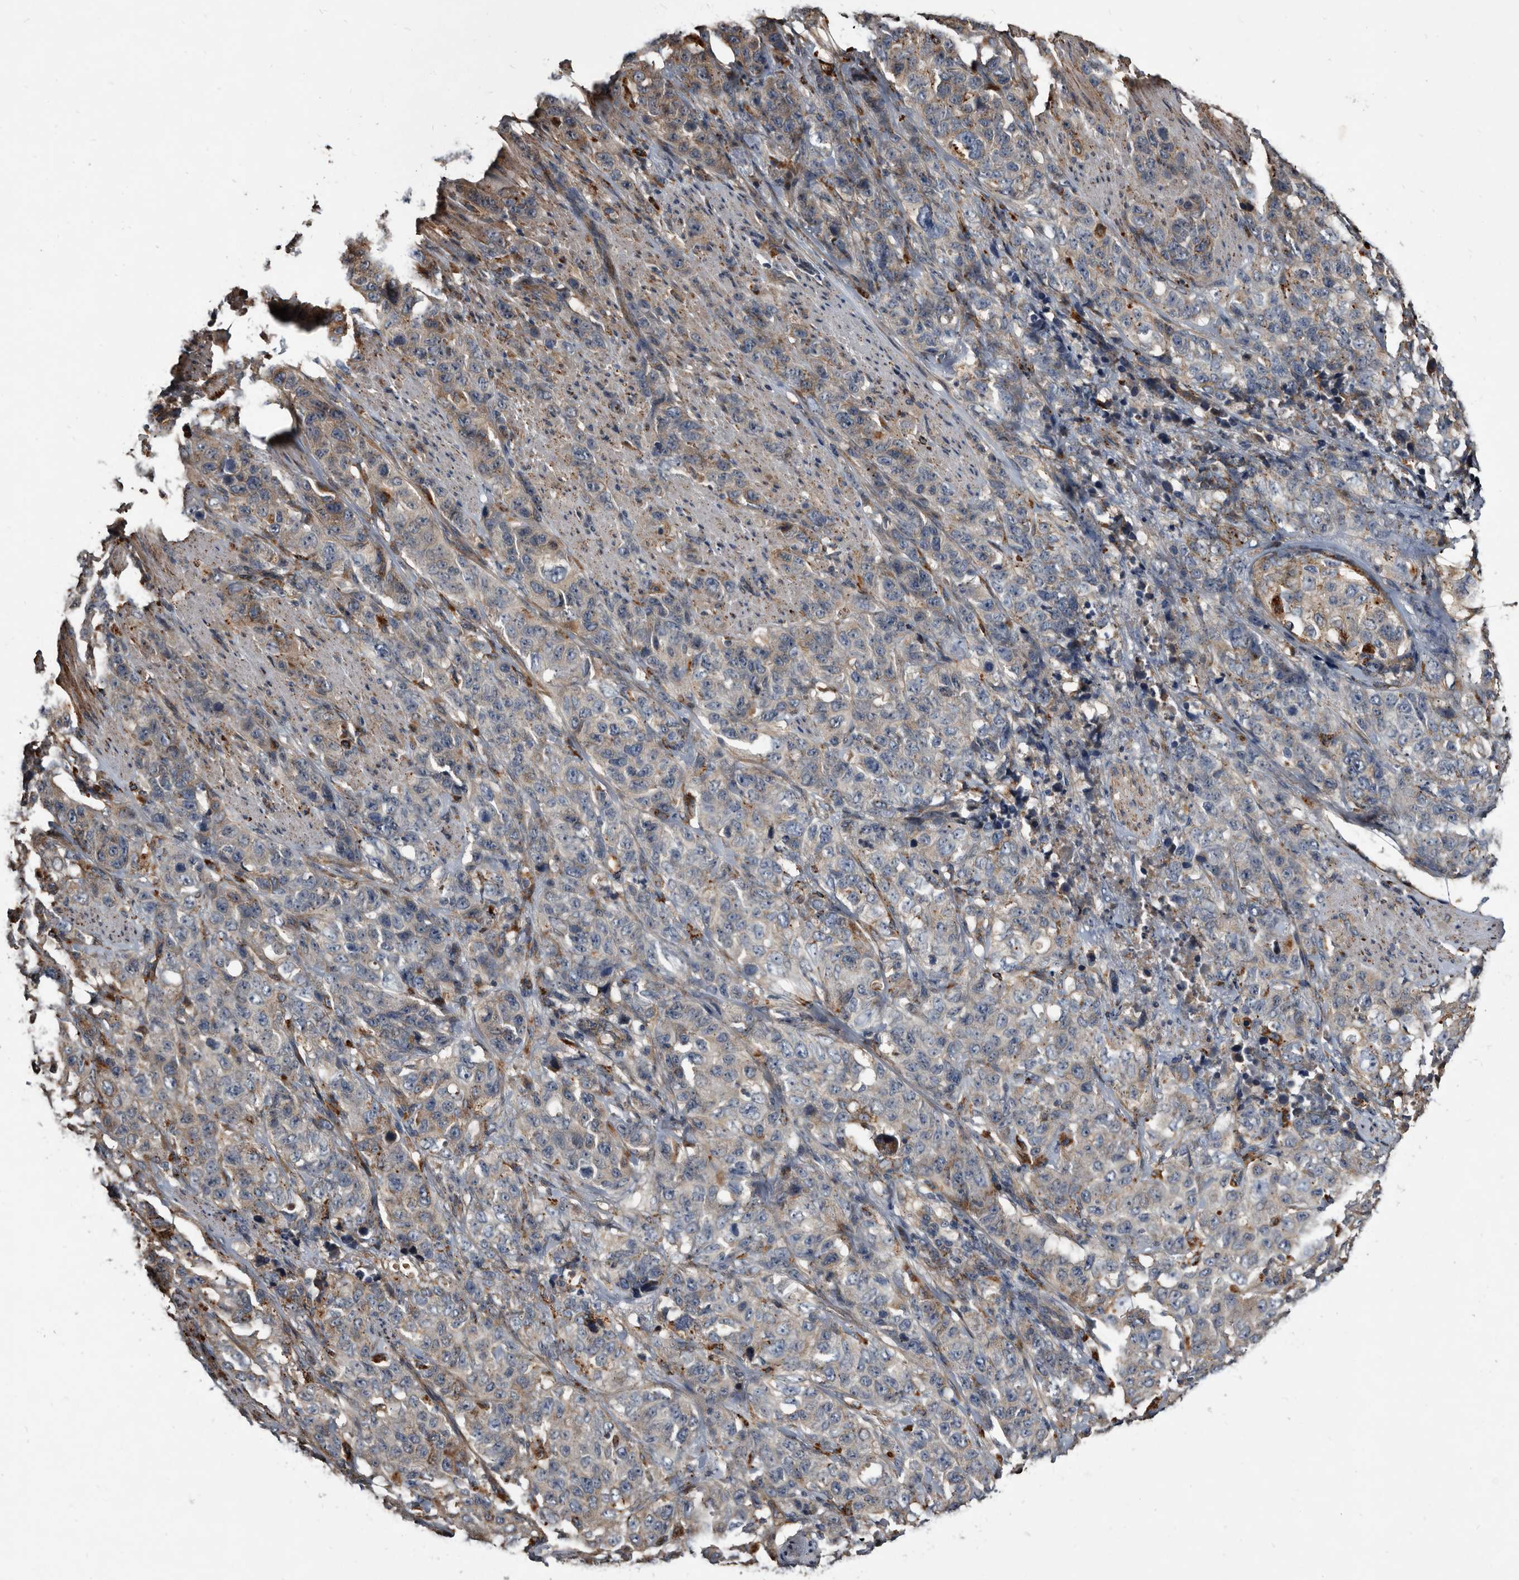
{"staining": {"intensity": "weak", "quantity": "25%-75%", "location": "cytoplasmic/membranous"}, "tissue": "stomach cancer", "cell_type": "Tumor cells", "image_type": "cancer", "snomed": [{"axis": "morphology", "description": "Adenocarcinoma, NOS"}, {"axis": "topography", "description": "Stomach"}], "caption": "Weak cytoplasmic/membranous positivity for a protein is present in about 25%-75% of tumor cells of stomach cancer (adenocarcinoma) using immunohistochemistry (IHC).", "gene": "CTSA", "patient": {"sex": "male", "age": 48}}